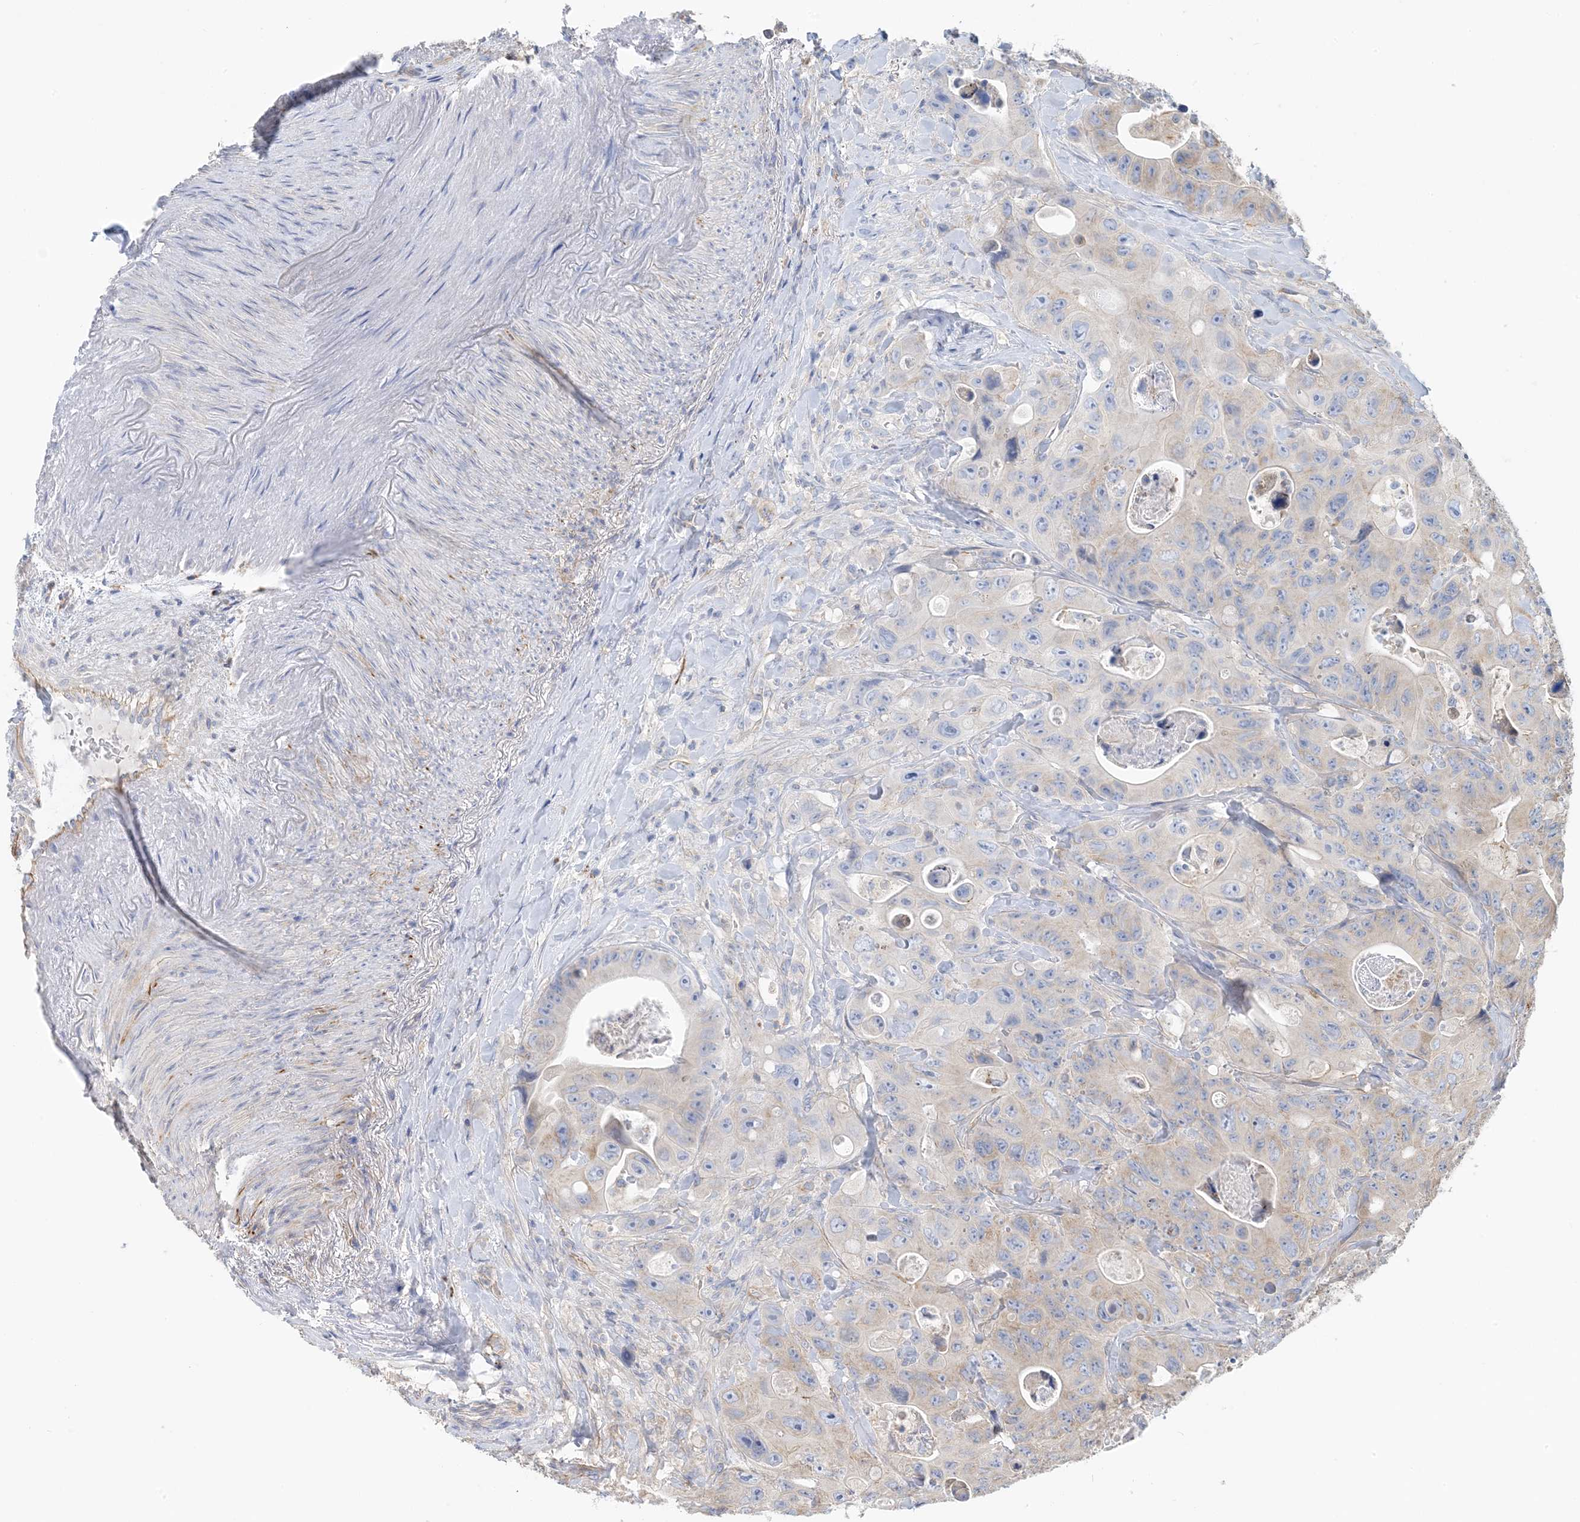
{"staining": {"intensity": "weak", "quantity": "<25%", "location": "cytoplasmic/membranous"}, "tissue": "colorectal cancer", "cell_type": "Tumor cells", "image_type": "cancer", "snomed": [{"axis": "morphology", "description": "Adenocarcinoma, NOS"}, {"axis": "topography", "description": "Colon"}], "caption": "Immunohistochemical staining of human adenocarcinoma (colorectal) demonstrates no significant expression in tumor cells.", "gene": "CALHM5", "patient": {"sex": "female", "age": 46}}